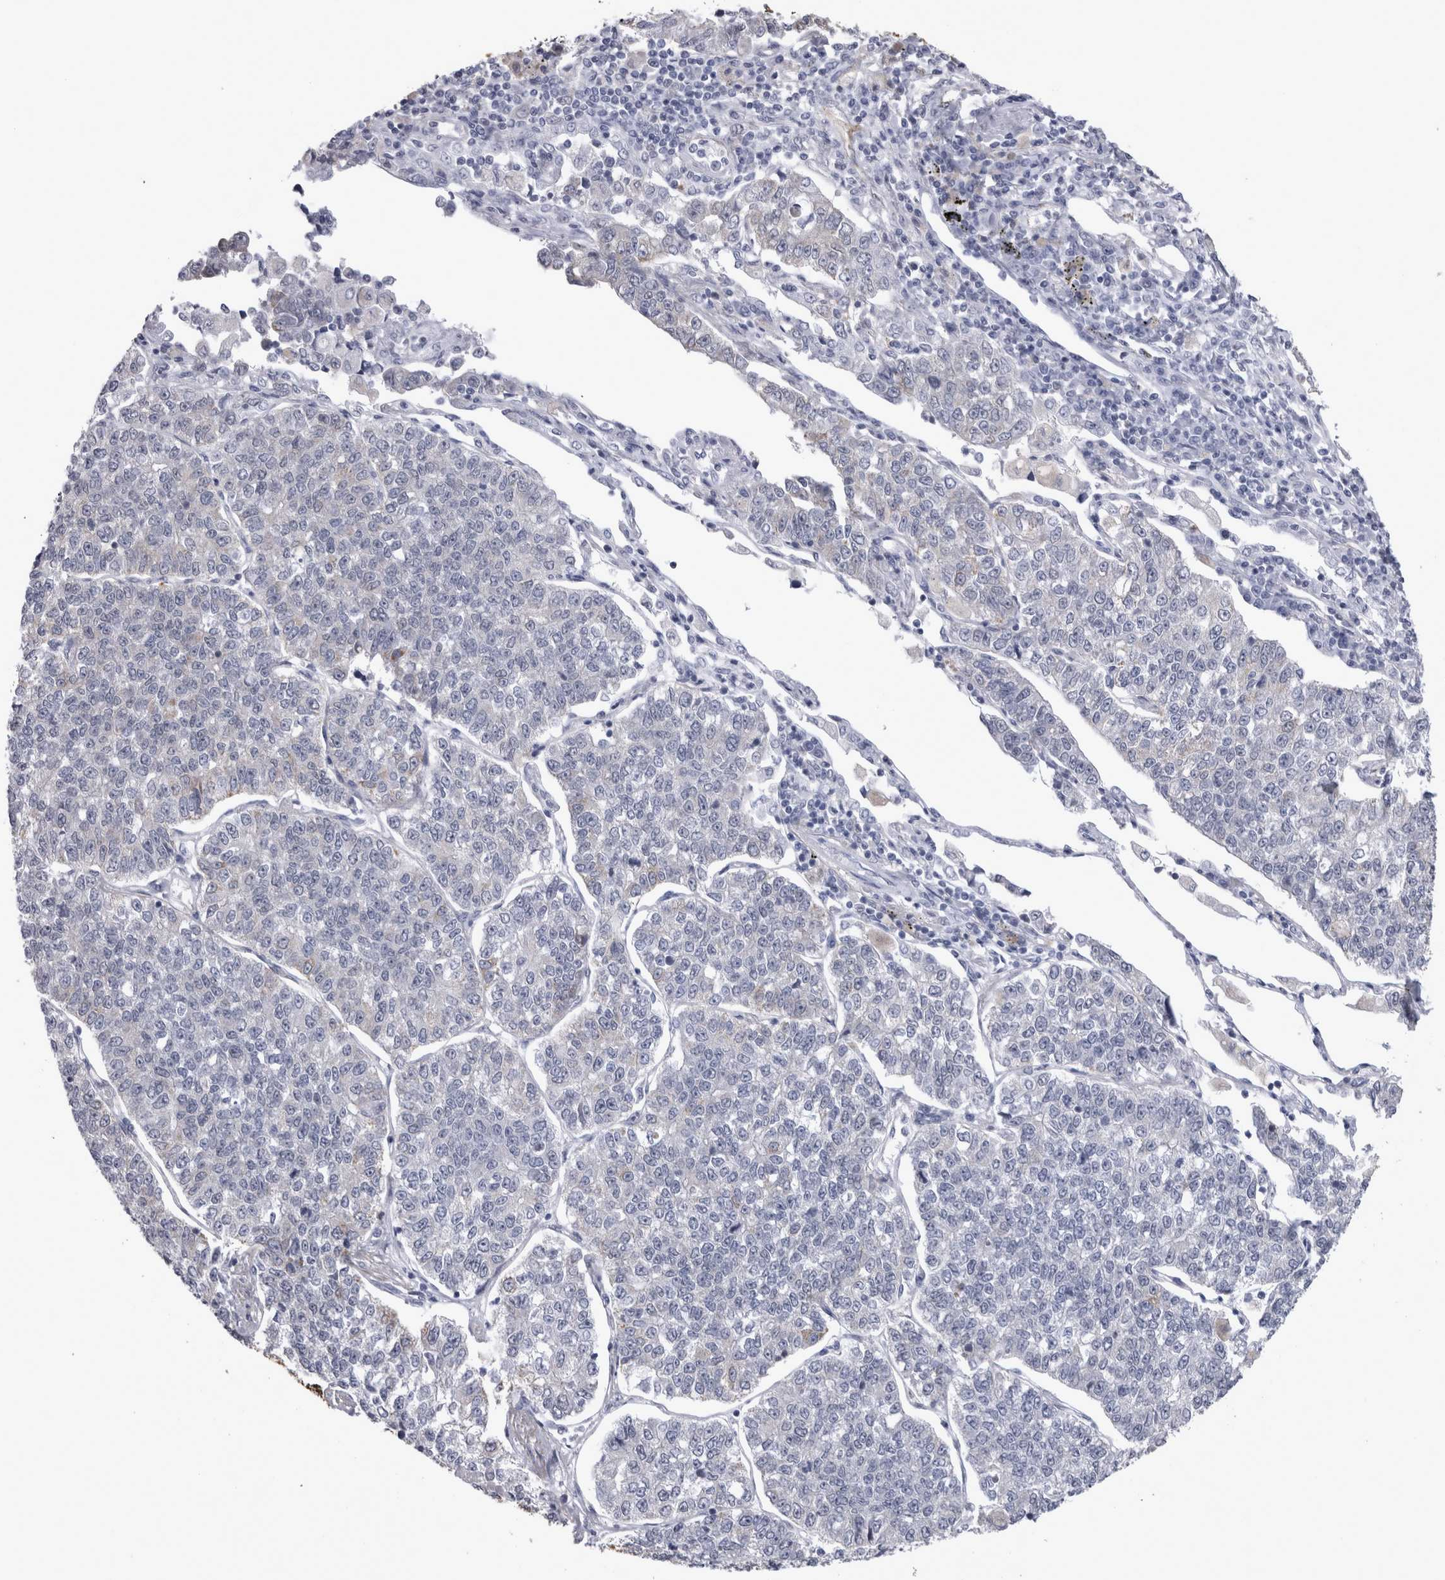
{"staining": {"intensity": "negative", "quantity": "none", "location": "none"}, "tissue": "lung cancer", "cell_type": "Tumor cells", "image_type": "cancer", "snomed": [{"axis": "morphology", "description": "Adenocarcinoma, NOS"}, {"axis": "topography", "description": "Lung"}], "caption": "High magnification brightfield microscopy of lung adenocarcinoma stained with DAB (3,3'-diaminobenzidine) (brown) and counterstained with hematoxylin (blue): tumor cells show no significant expression.", "gene": "ACOT7", "patient": {"sex": "male", "age": 49}}